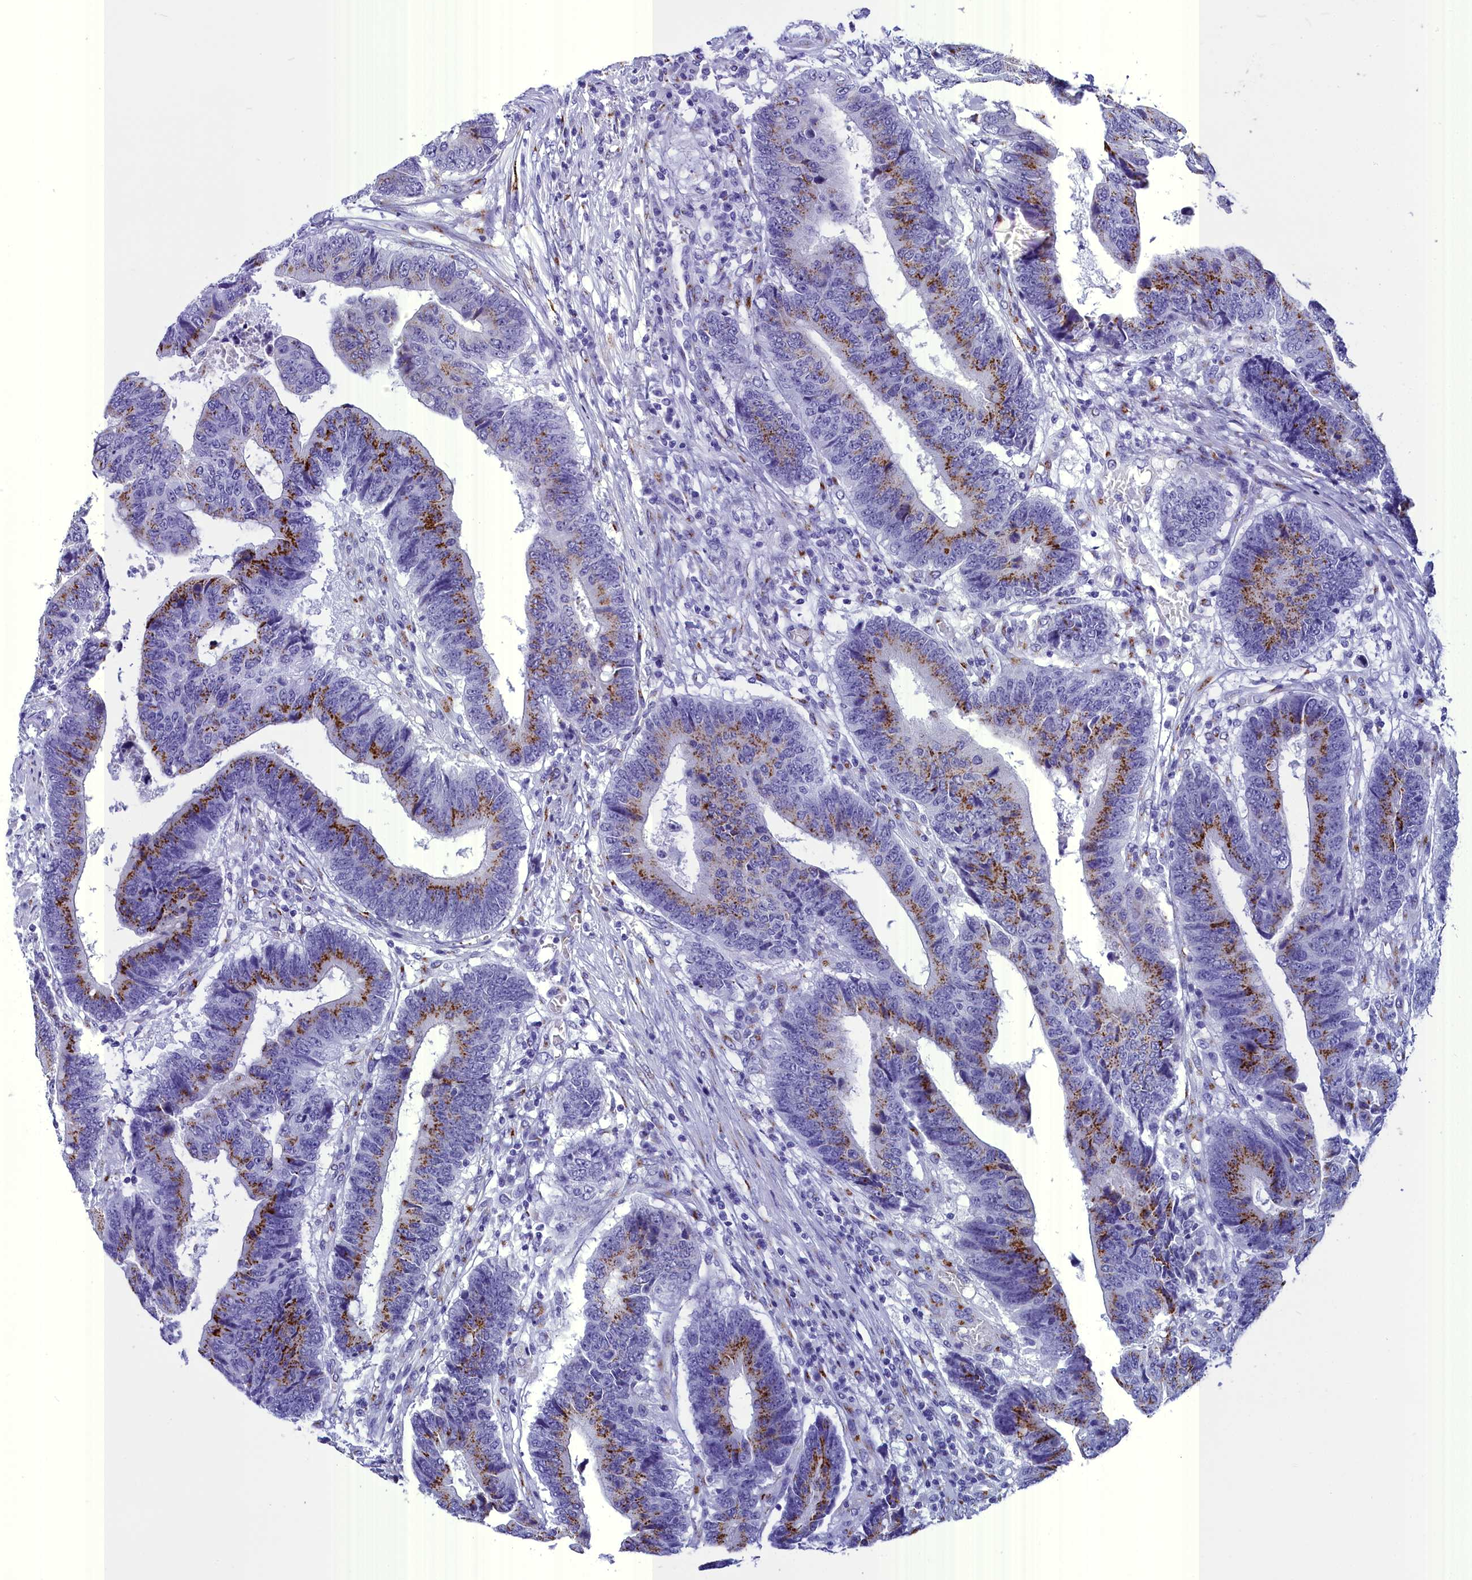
{"staining": {"intensity": "moderate", "quantity": ">75%", "location": "cytoplasmic/membranous"}, "tissue": "colorectal cancer", "cell_type": "Tumor cells", "image_type": "cancer", "snomed": [{"axis": "morphology", "description": "Adenocarcinoma, NOS"}, {"axis": "topography", "description": "Rectum"}], "caption": "A brown stain labels moderate cytoplasmic/membranous expression of a protein in colorectal adenocarcinoma tumor cells. (IHC, brightfield microscopy, high magnification).", "gene": "AP3B2", "patient": {"sex": "male", "age": 84}}